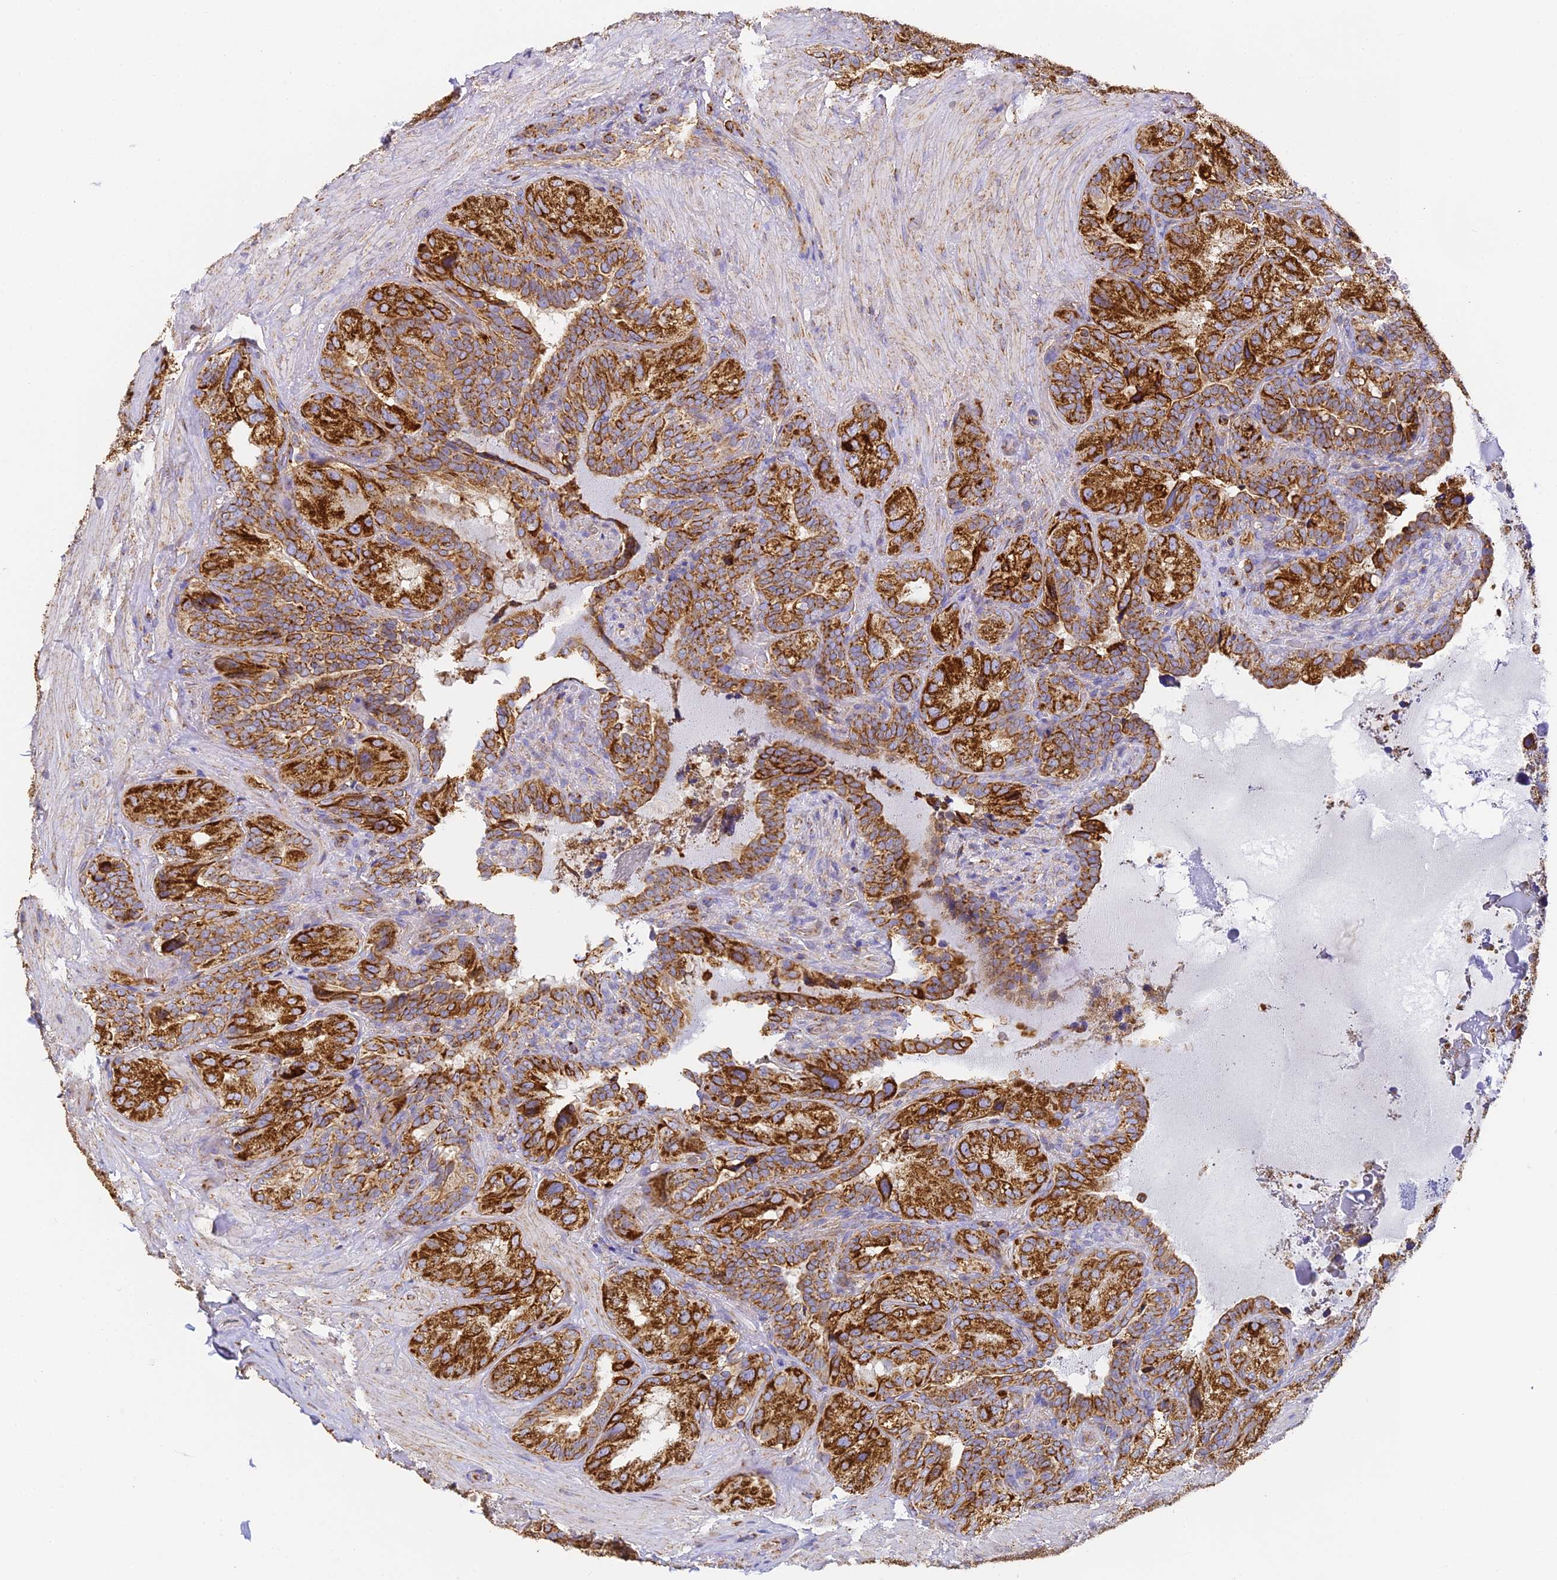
{"staining": {"intensity": "strong", "quantity": ">75%", "location": "cytoplasmic/membranous"}, "tissue": "seminal vesicle", "cell_type": "Glandular cells", "image_type": "normal", "snomed": [{"axis": "morphology", "description": "Normal tissue, NOS"}, {"axis": "topography", "description": "Seminal veicle"}, {"axis": "topography", "description": "Peripheral nerve tissue"}], "caption": "Protein staining demonstrates strong cytoplasmic/membranous staining in approximately >75% of glandular cells in normal seminal vesicle. The staining is performed using DAB brown chromogen to label protein expression. The nuclei are counter-stained blue using hematoxylin.", "gene": "COX6C", "patient": {"sex": "male", "age": 67}}